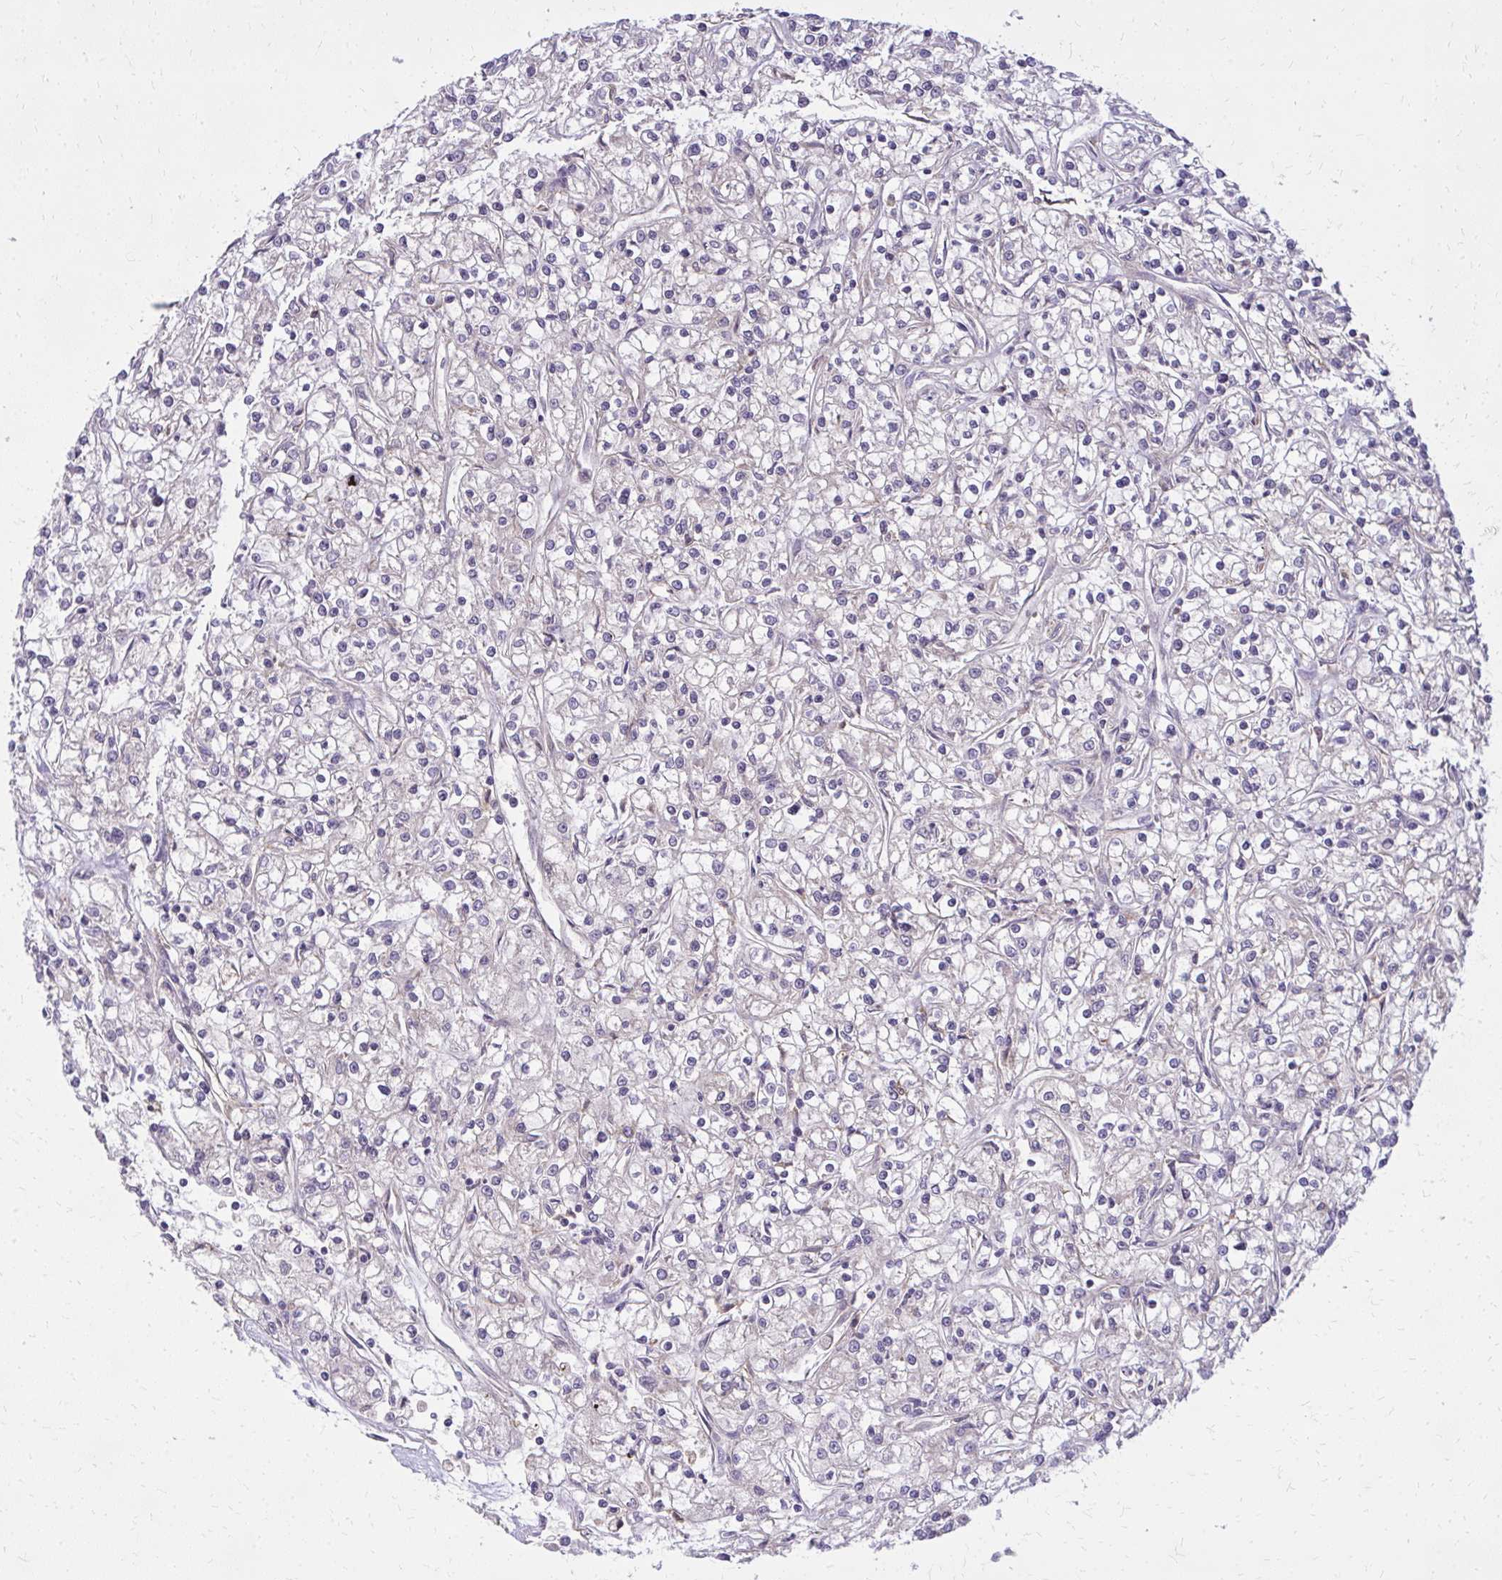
{"staining": {"intensity": "negative", "quantity": "none", "location": "none"}, "tissue": "renal cancer", "cell_type": "Tumor cells", "image_type": "cancer", "snomed": [{"axis": "morphology", "description": "Adenocarcinoma, NOS"}, {"axis": "topography", "description": "Kidney"}], "caption": "Tumor cells are negative for protein expression in human renal cancer (adenocarcinoma). Brightfield microscopy of immunohistochemistry (IHC) stained with DAB (3,3'-diaminobenzidine) (brown) and hematoxylin (blue), captured at high magnification.", "gene": "OXNAD1", "patient": {"sex": "female", "age": 59}}